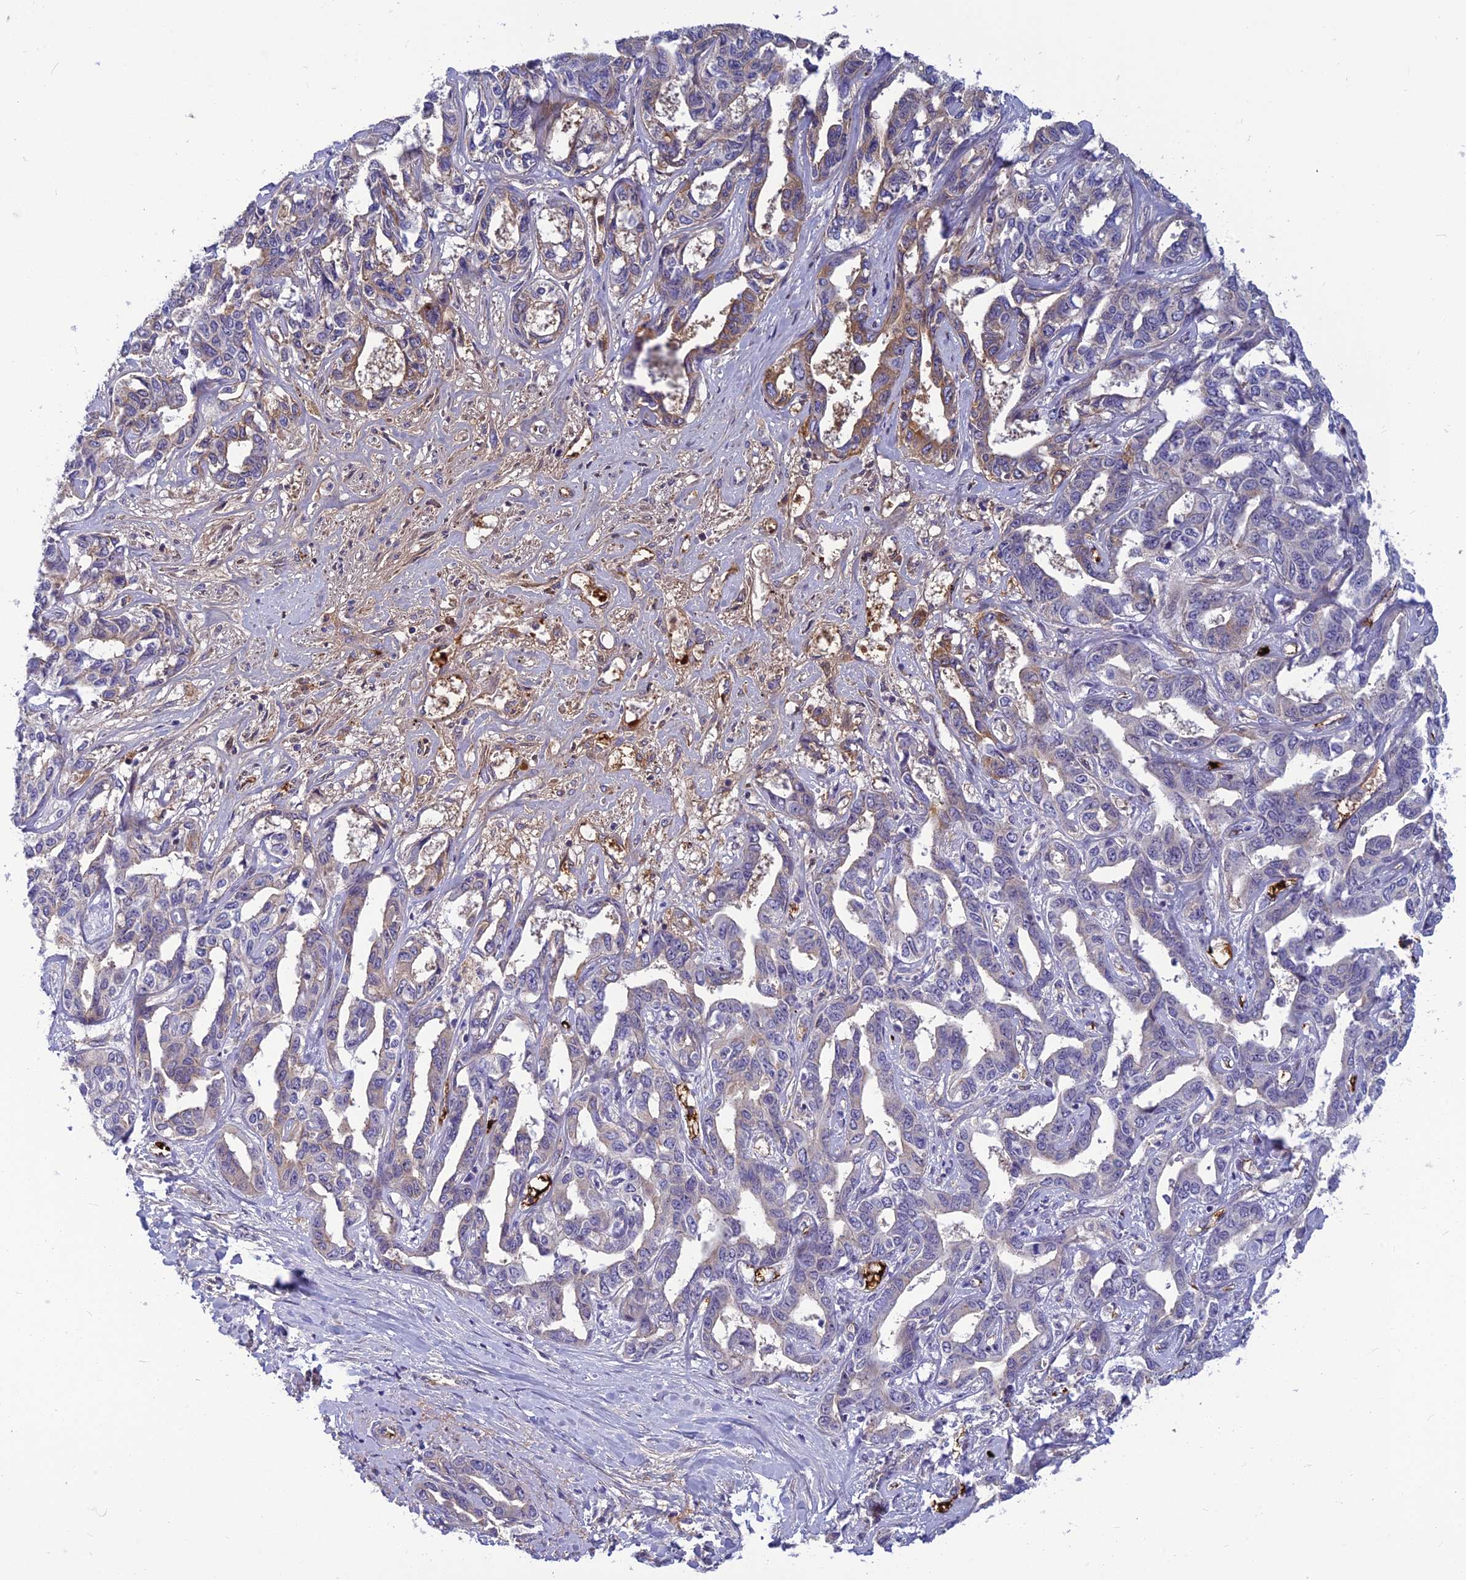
{"staining": {"intensity": "weak", "quantity": "<25%", "location": "cytoplasmic/membranous"}, "tissue": "liver cancer", "cell_type": "Tumor cells", "image_type": "cancer", "snomed": [{"axis": "morphology", "description": "Cholangiocarcinoma"}, {"axis": "topography", "description": "Liver"}], "caption": "Immunohistochemistry (IHC) image of neoplastic tissue: human liver cholangiocarcinoma stained with DAB (3,3'-diaminobenzidine) reveals no significant protein staining in tumor cells.", "gene": "CLEC11A", "patient": {"sex": "male", "age": 59}}